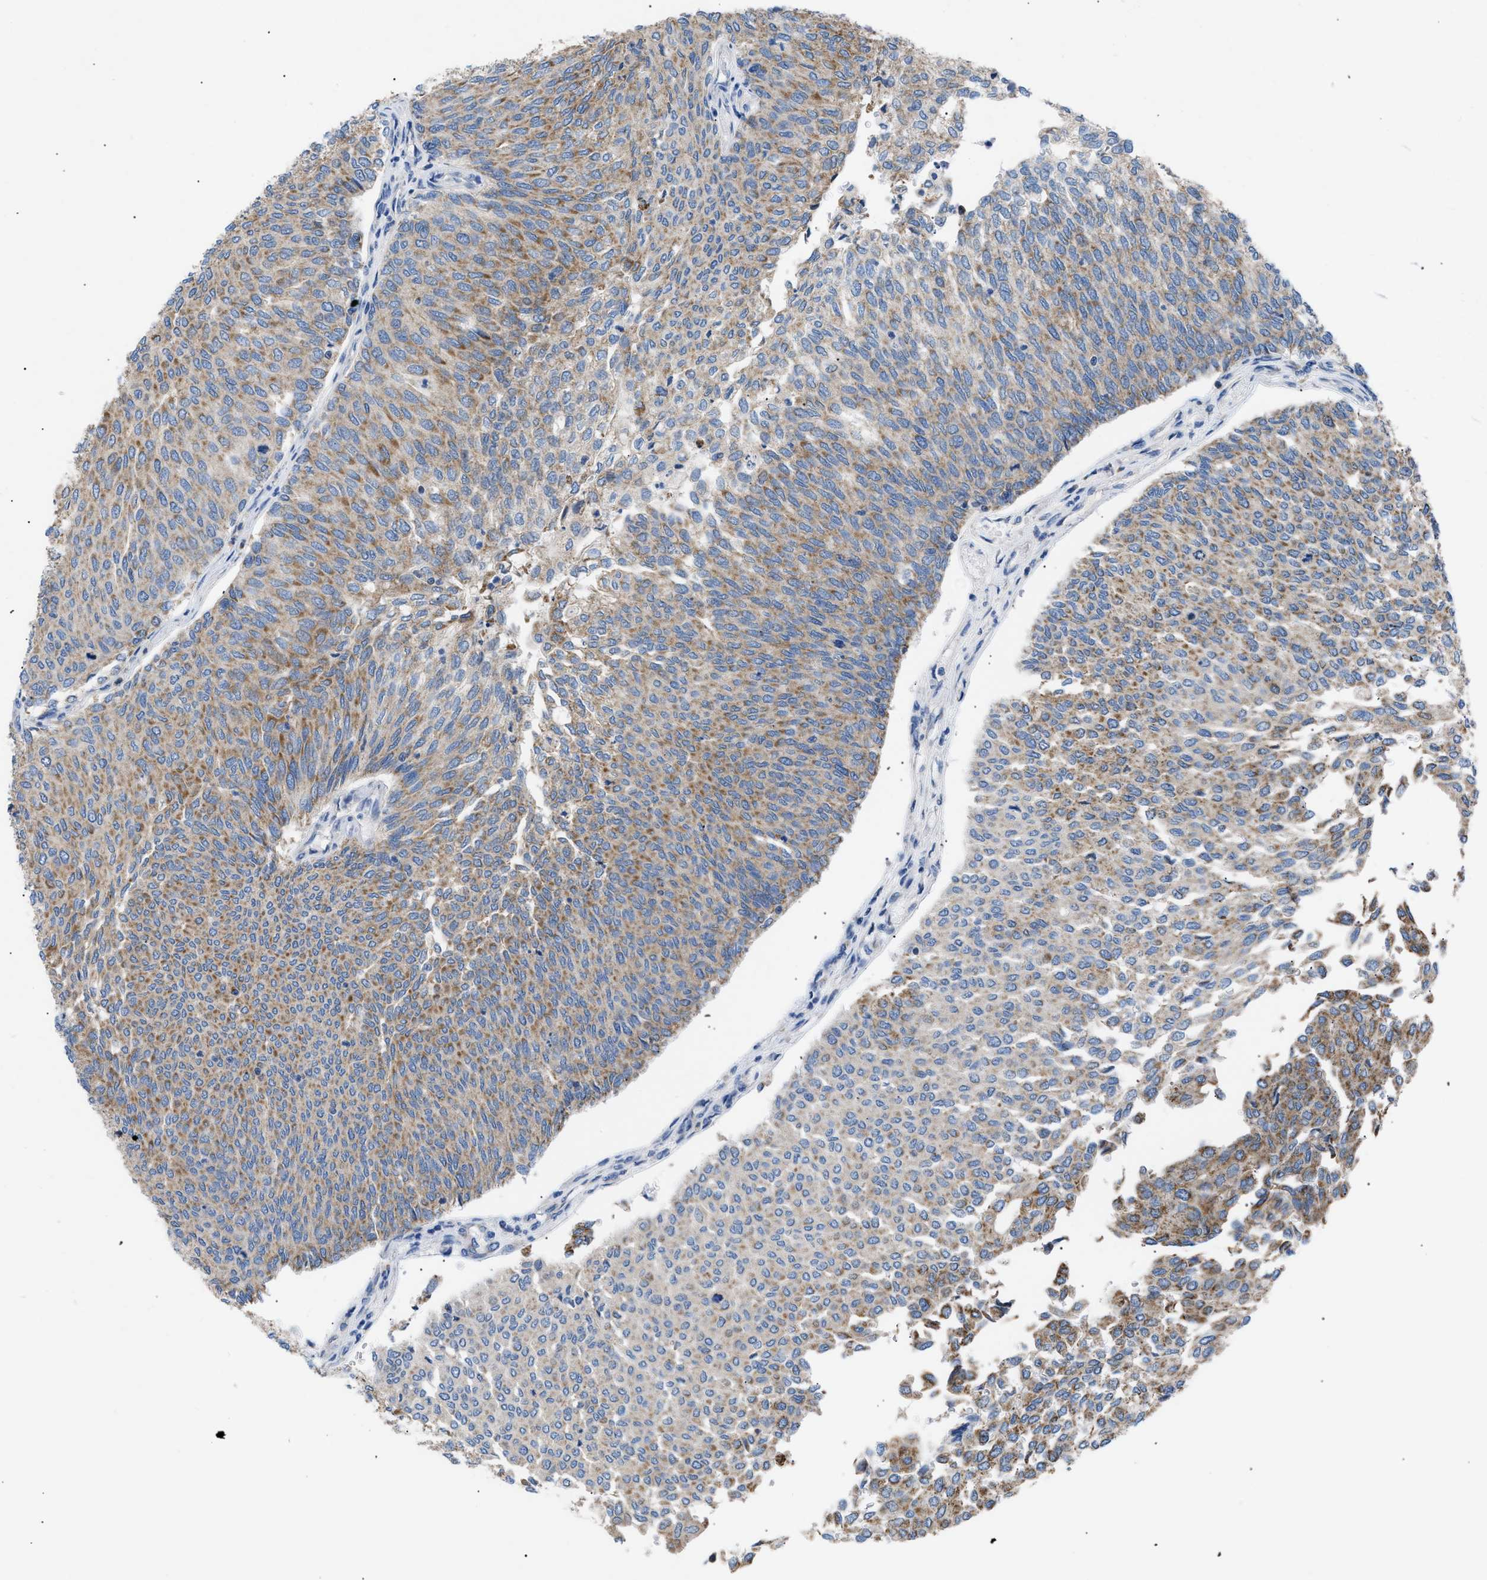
{"staining": {"intensity": "moderate", "quantity": ">75%", "location": "cytoplasmic/membranous"}, "tissue": "urothelial cancer", "cell_type": "Tumor cells", "image_type": "cancer", "snomed": [{"axis": "morphology", "description": "Urothelial carcinoma, Low grade"}, {"axis": "topography", "description": "Urinary bladder"}], "caption": "DAB immunohistochemical staining of urothelial carcinoma (low-grade) demonstrates moderate cytoplasmic/membranous protein positivity in about >75% of tumor cells.", "gene": "ILDR1", "patient": {"sex": "female", "age": 79}}